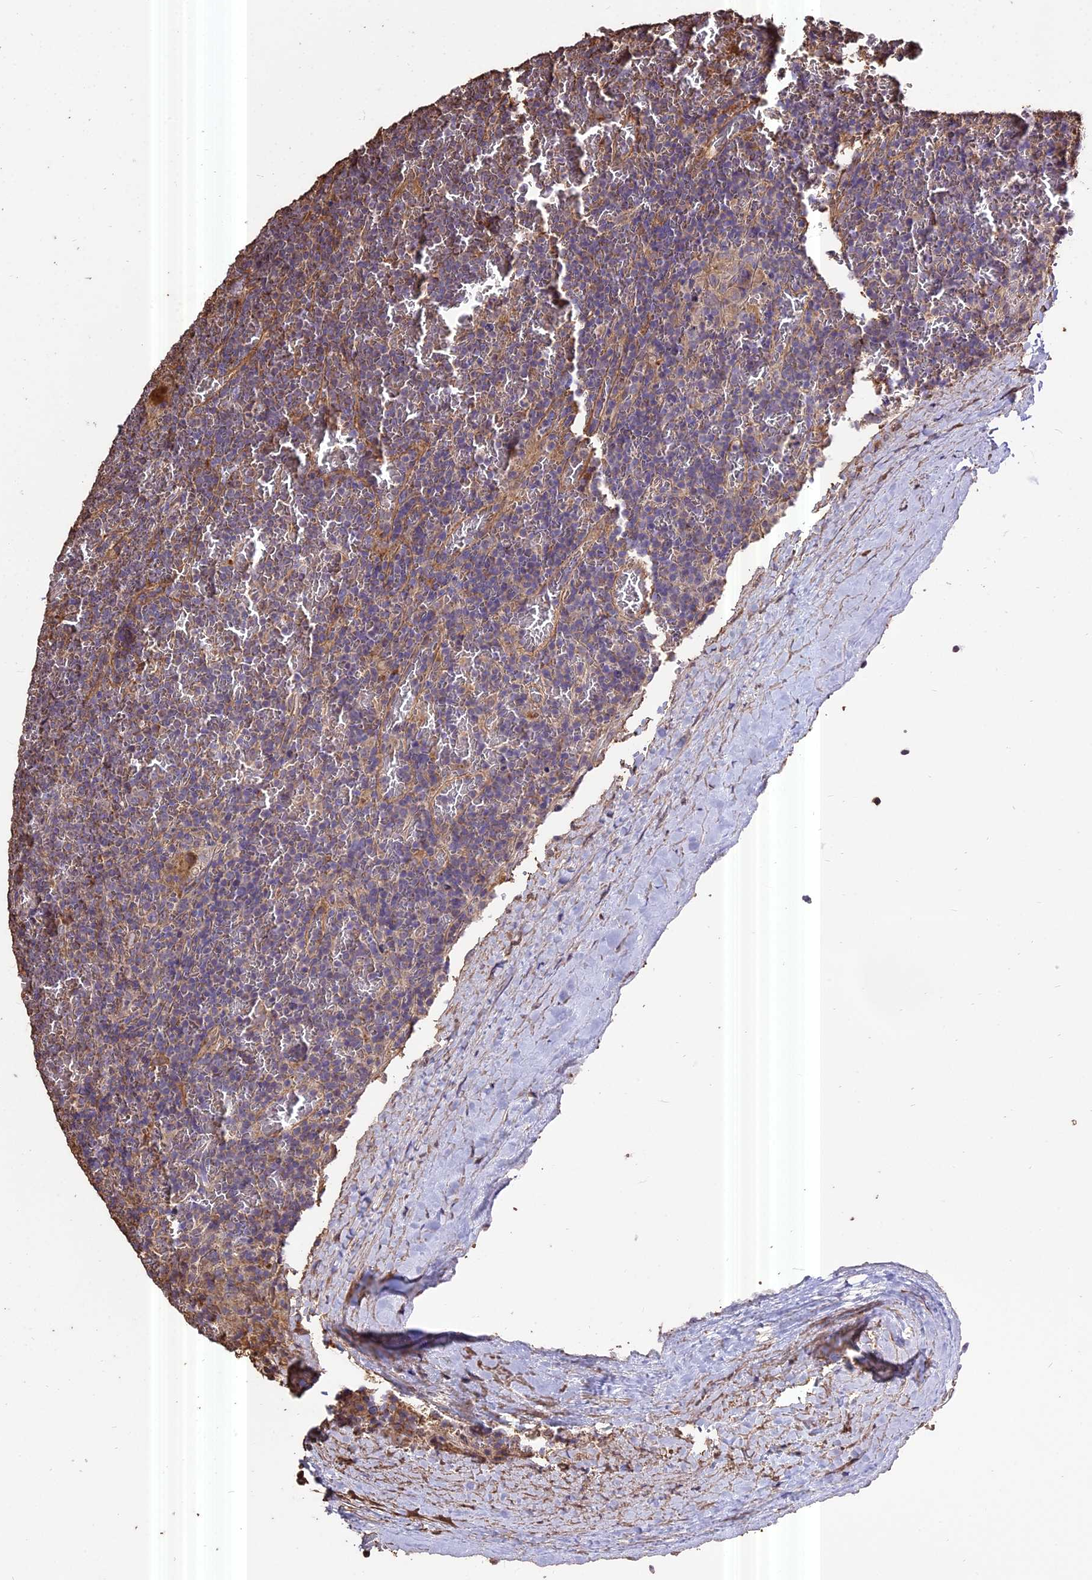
{"staining": {"intensity": "negative", "quantity": "none", "location": "none"}, "tissue": "lymphoma", "cell_type": "Tumor cells", "image_type": "cancer", "snomed": [{"axis": "morphology", "description": "Malignant lymphoma, non-Hodgkin's type, Low grade"}, {"axis": "topography", "description": "Spleen"}], "caption": "Immunohistochemistry (IHC) photomicrograph of human lymphoma stained for a protein (brown), which shows no expression in tumor cells.", "gene": "PGPEP1L", "patient": {"sex": "female", "age": 19}}